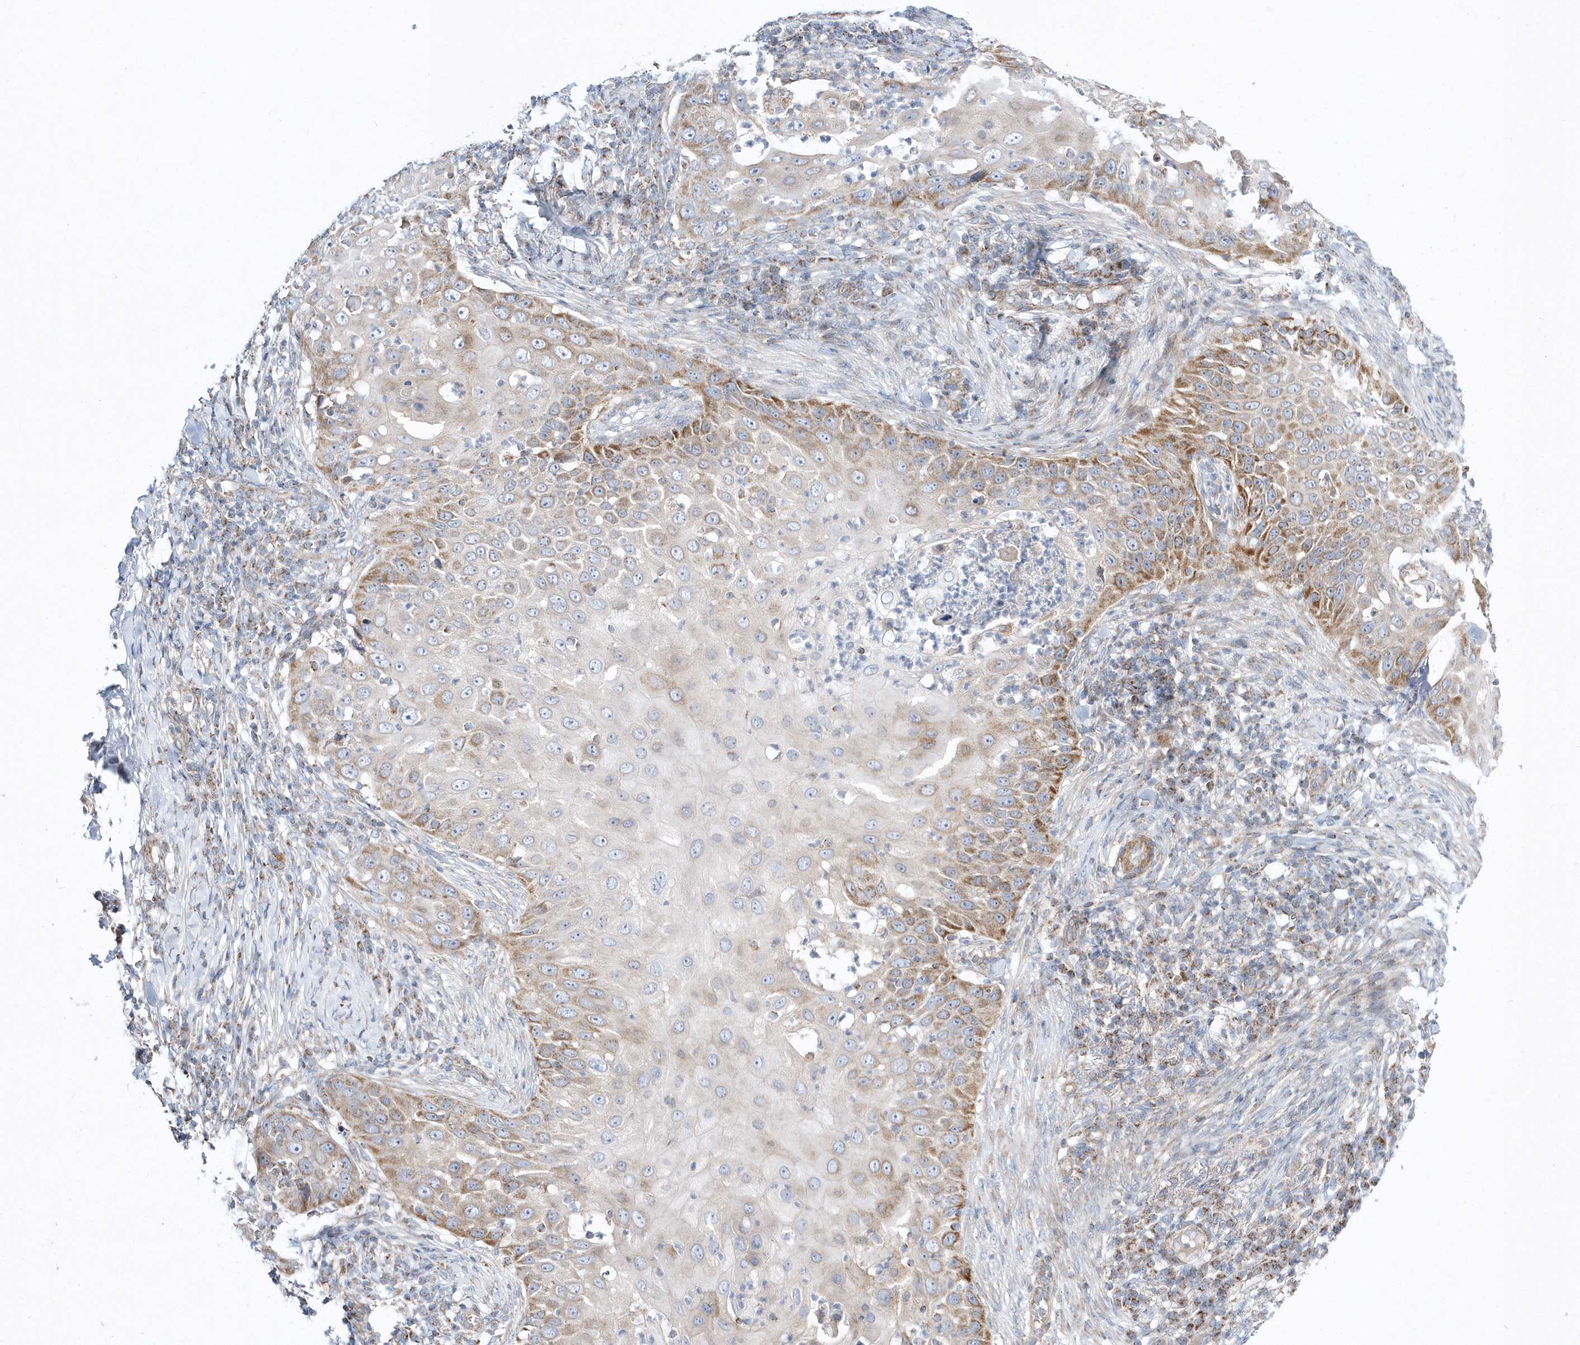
{"staining": {"intensity": "moderate", "quantity": "25%-75%", "location": "cytoplasmic/membranous"}, "tissue": "skin cancer", "cell_type": "Tumor cells", "image_type": "cancer", "snomed": [{"axis": "morphology", "description": "Squamous cell carcinoma, NOS"}, {"axis": "topography", "description": "Skin"}], "caption": "Protein expression analysis of human skin squamous cell carcinoma reveals moderate cytoplasmic/membranous staining in about 25%-75% of tumor cells.", "gene": "OPA1", "patient": {"sex": "female", "age": 44}}